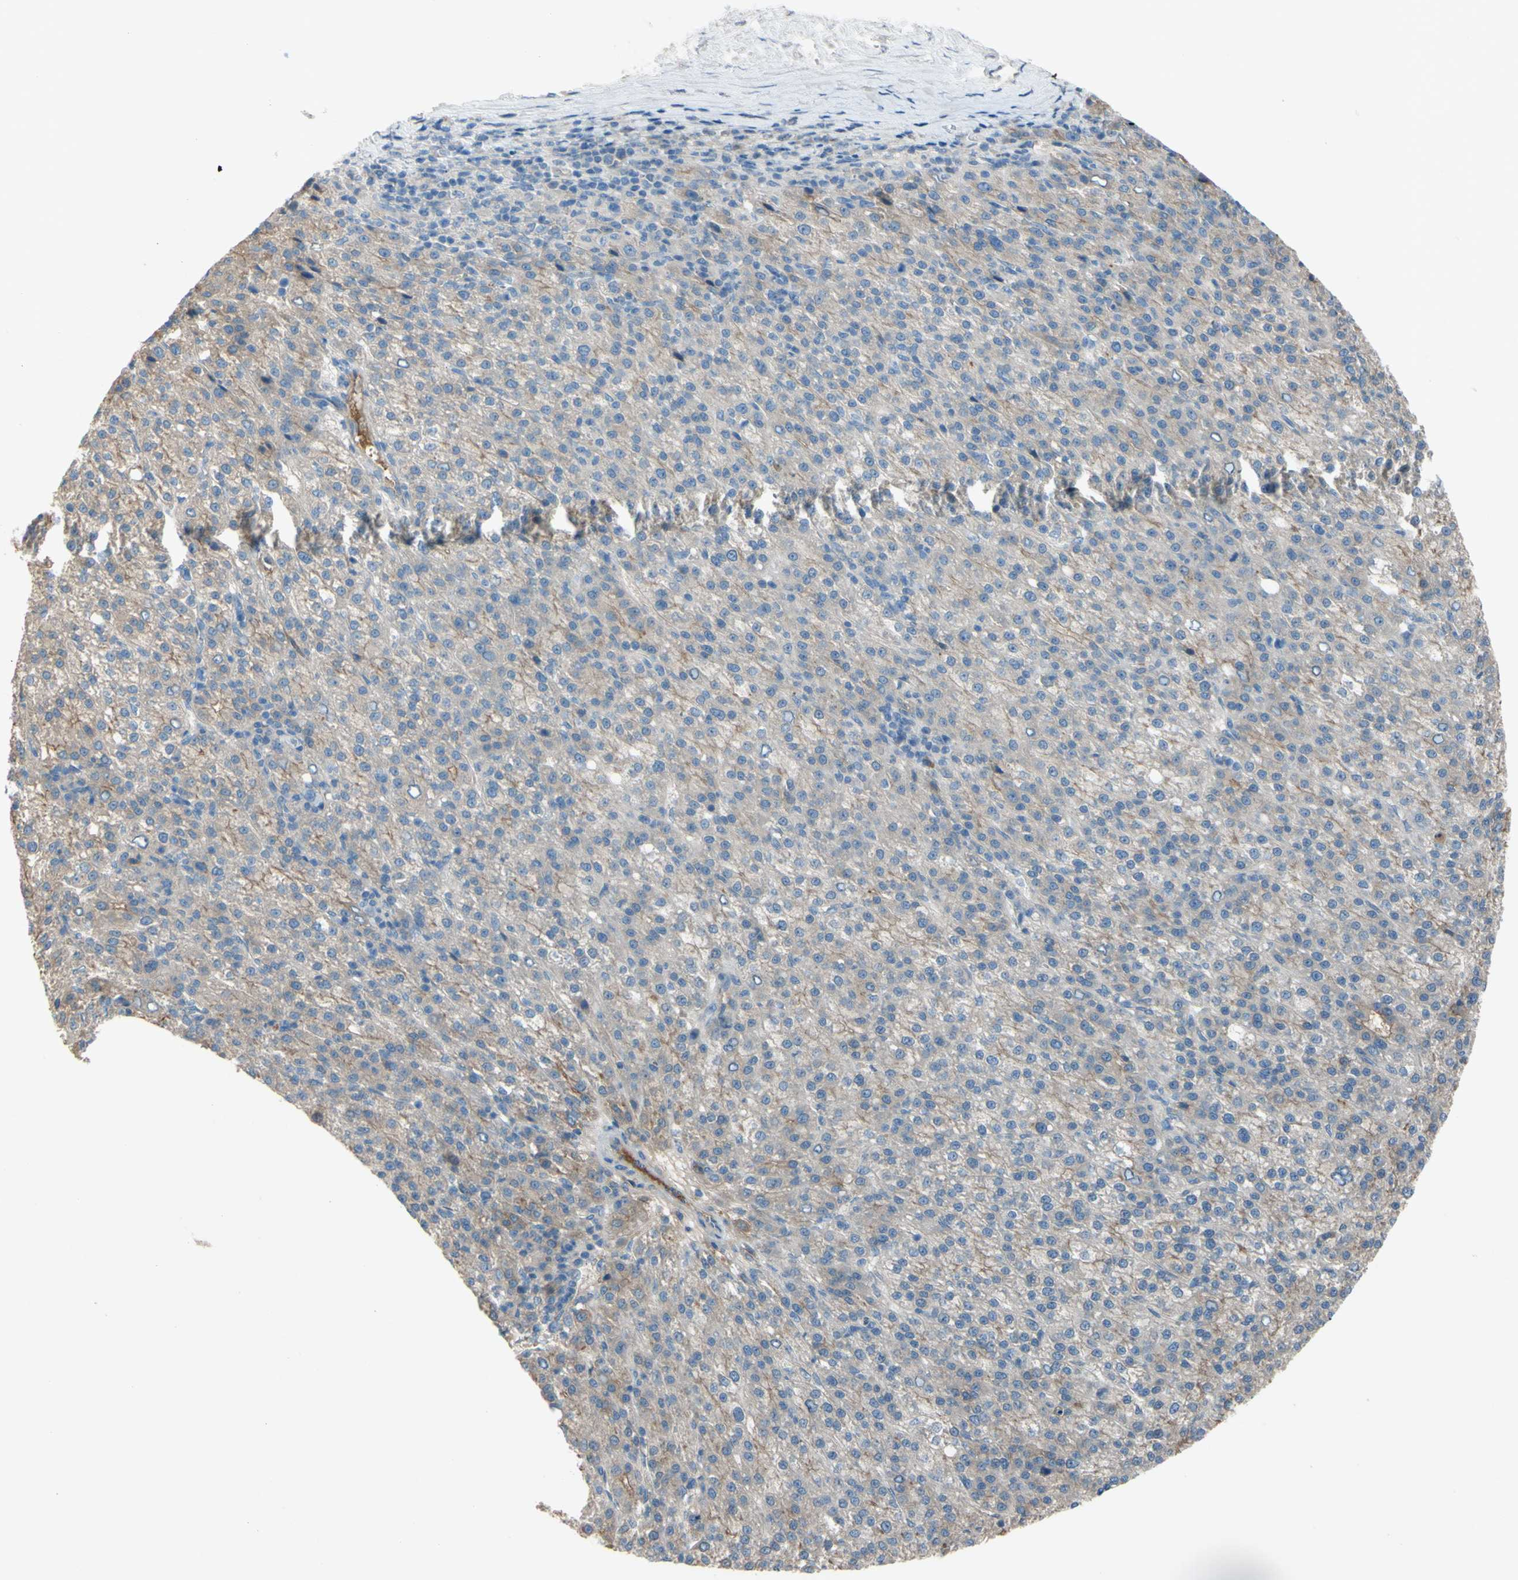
{"staining": {"intensity": "weak", "quantity": "<25%", "location": "cytoplasmic/membranous"}, "tissue": "liver cancer", "cell_type": "Tumor cells", "image_type": "cancer", "snomed": [{"axis": "morphology", "description": "Carcinoma, Hepatocellular, NOS"}, {"axis": "topography", "description": "Liver"}], "caption": "Photomicrograph shows no protein positivity in tumor cells of liver cancer (hepatocellular carcinoma) tissue. (DAB immunohistochemistry with hematoxylin counter stain).", "gene": "ATRN", "patient": {"sex": "female", "age": 58}}